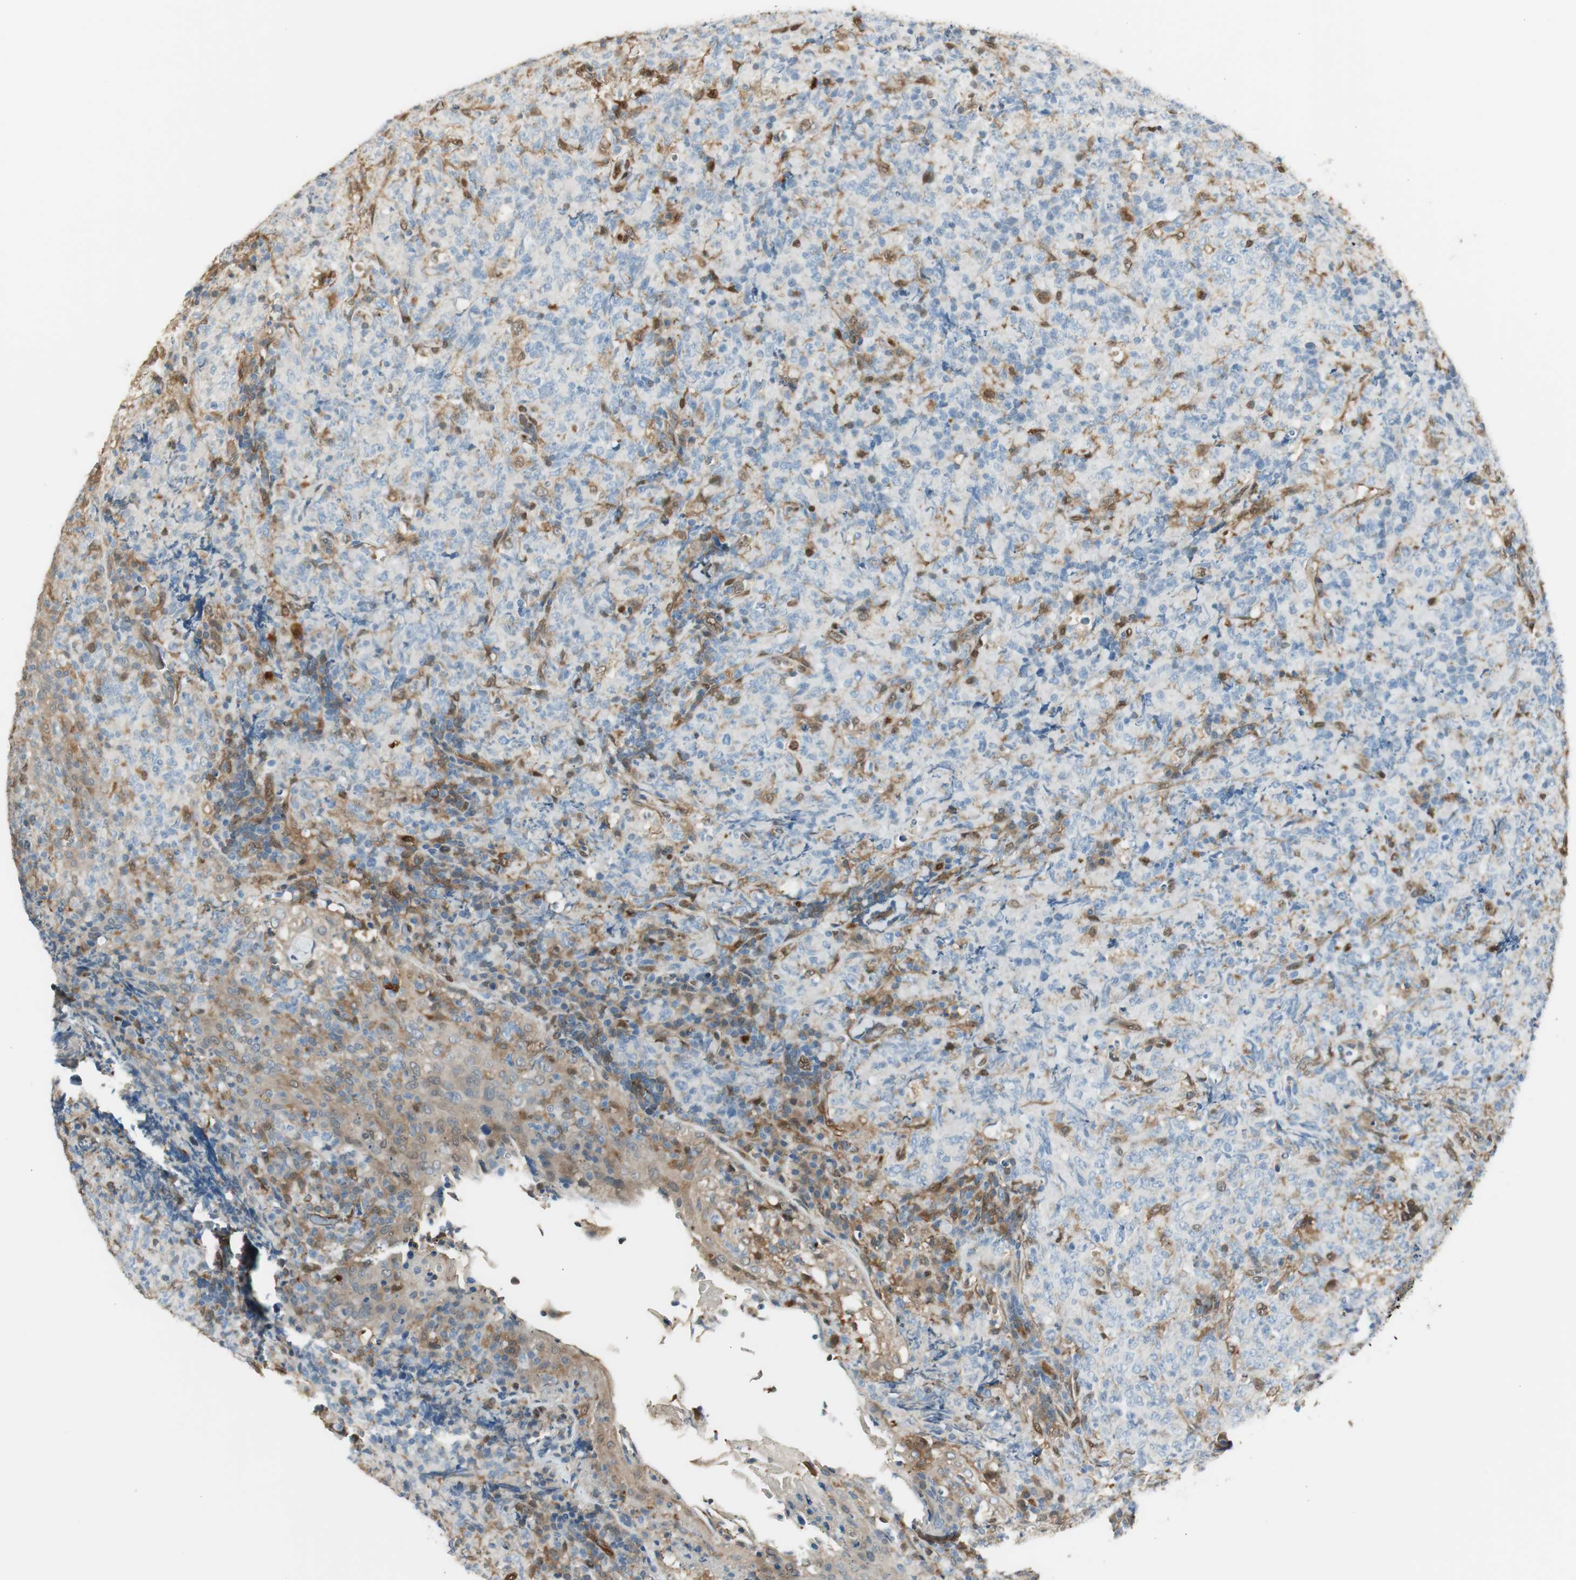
{"staining": {"intensity": "negative", "quantity": "none", "location": "none"}, "tissue": "lymphoma", "cell_type": "Tumor cells", "image_type": "cancer", "snomed": [{"axis": "morphology", "description": "Malignant lymphoma, non-Hodgkin's type, High grade"}, {"axis": "topography", "description": "Tonsil"}], "caption": "An image of human high-grade malignant lymphoma, non-Hodgkin's type is negative for staining in tumor cells.", "gene": "SERPINB6", "patient": {"sex": "female", "age": 36}}